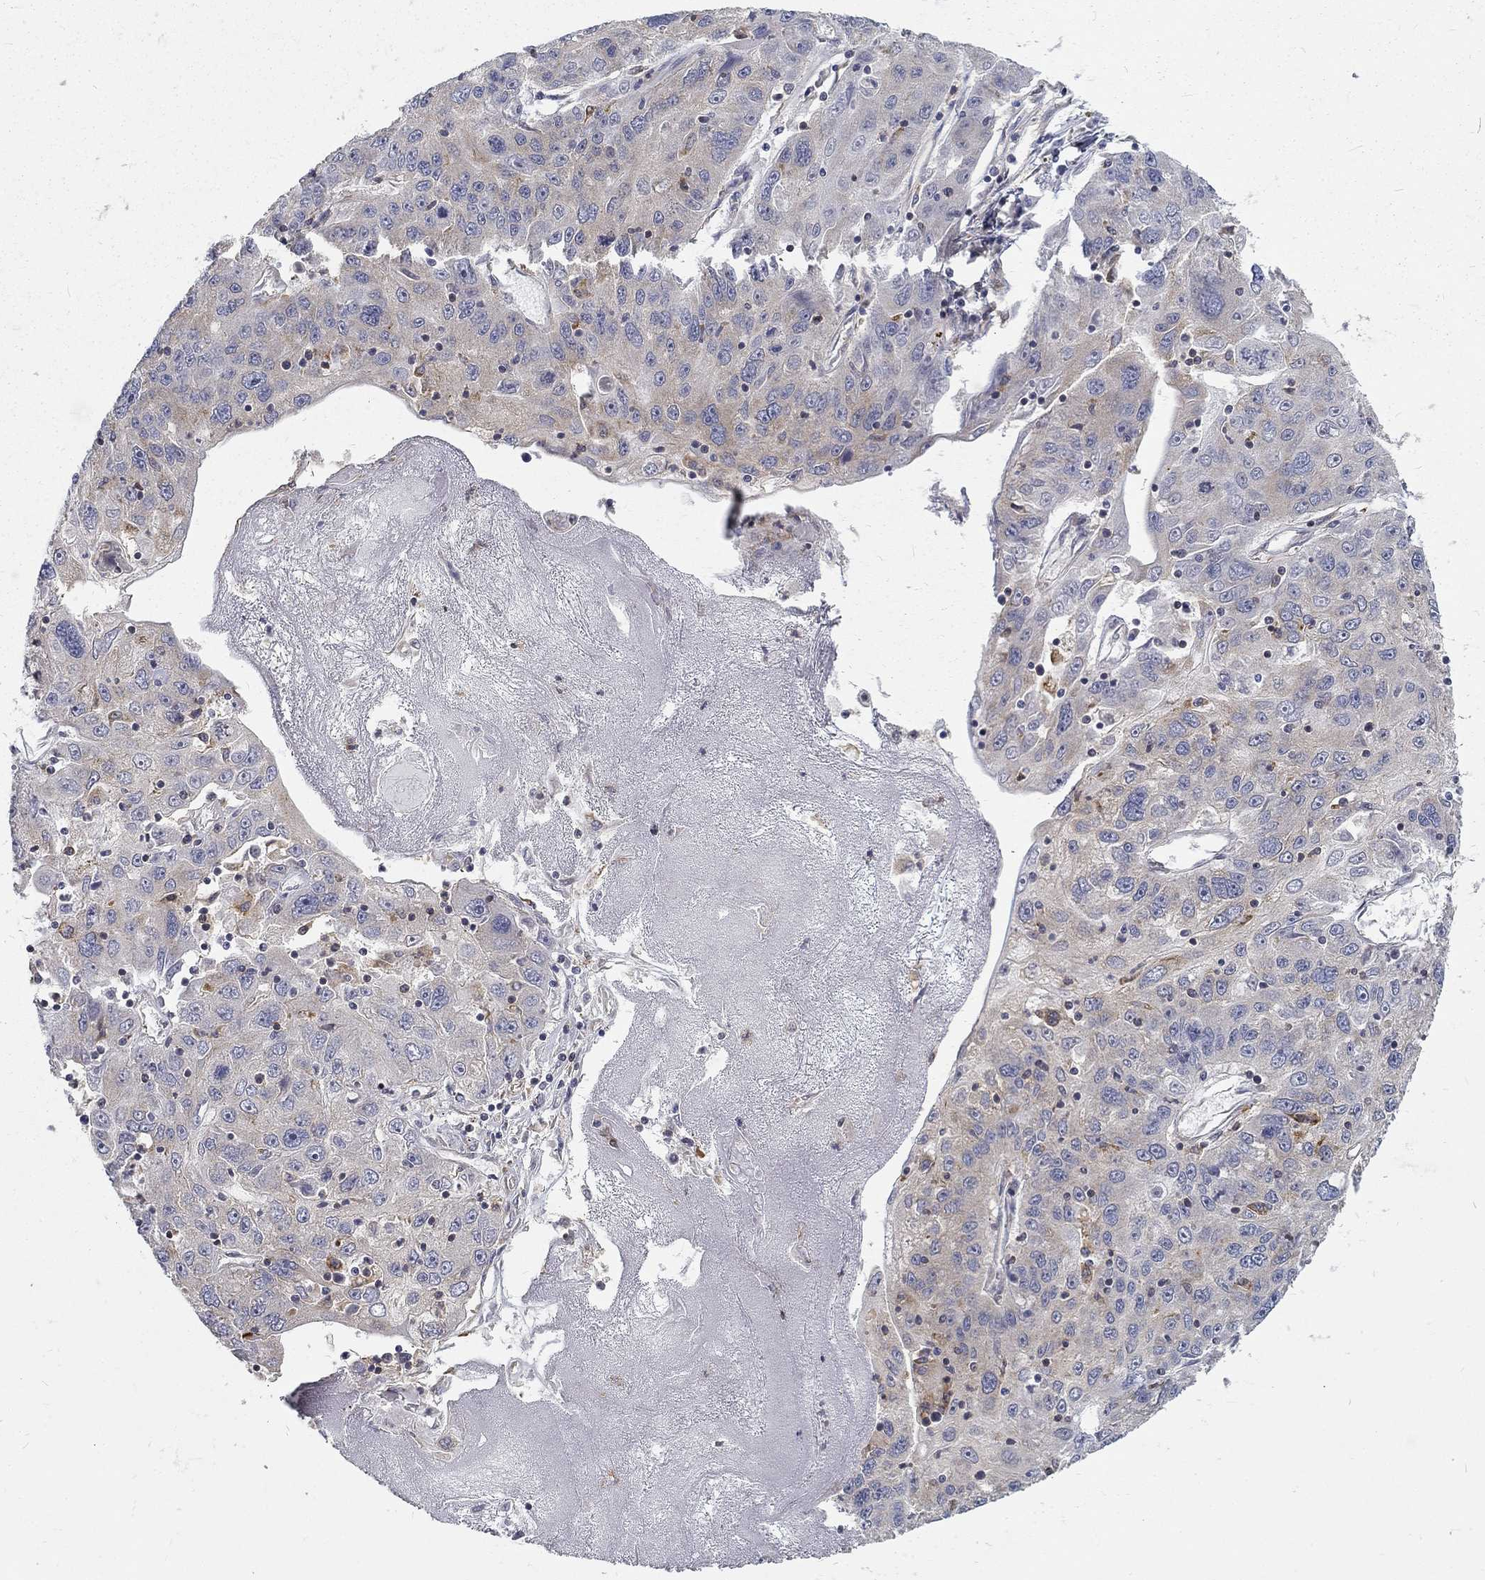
{"staining": {"intensity": "negative", "quantity": "none", "location": "none"}, "tissue": "stomach cancer", "cell_type": "Tumor cells", "image_type": "cancer", "snomed": [{"axis": "morphology", "description": "Adenocarcinoma, NOS"}, {"axis": "topography", "description": "Stomach"}], "caption": "An immunohistochemistry image of stomach cancer (adenocarcinoma) is shown. There is no staining in tumor cells of stomach cancer (adenocarcinoma).", "gene": "MTMR11", "patient": {"sex": "male", "age": 56}}